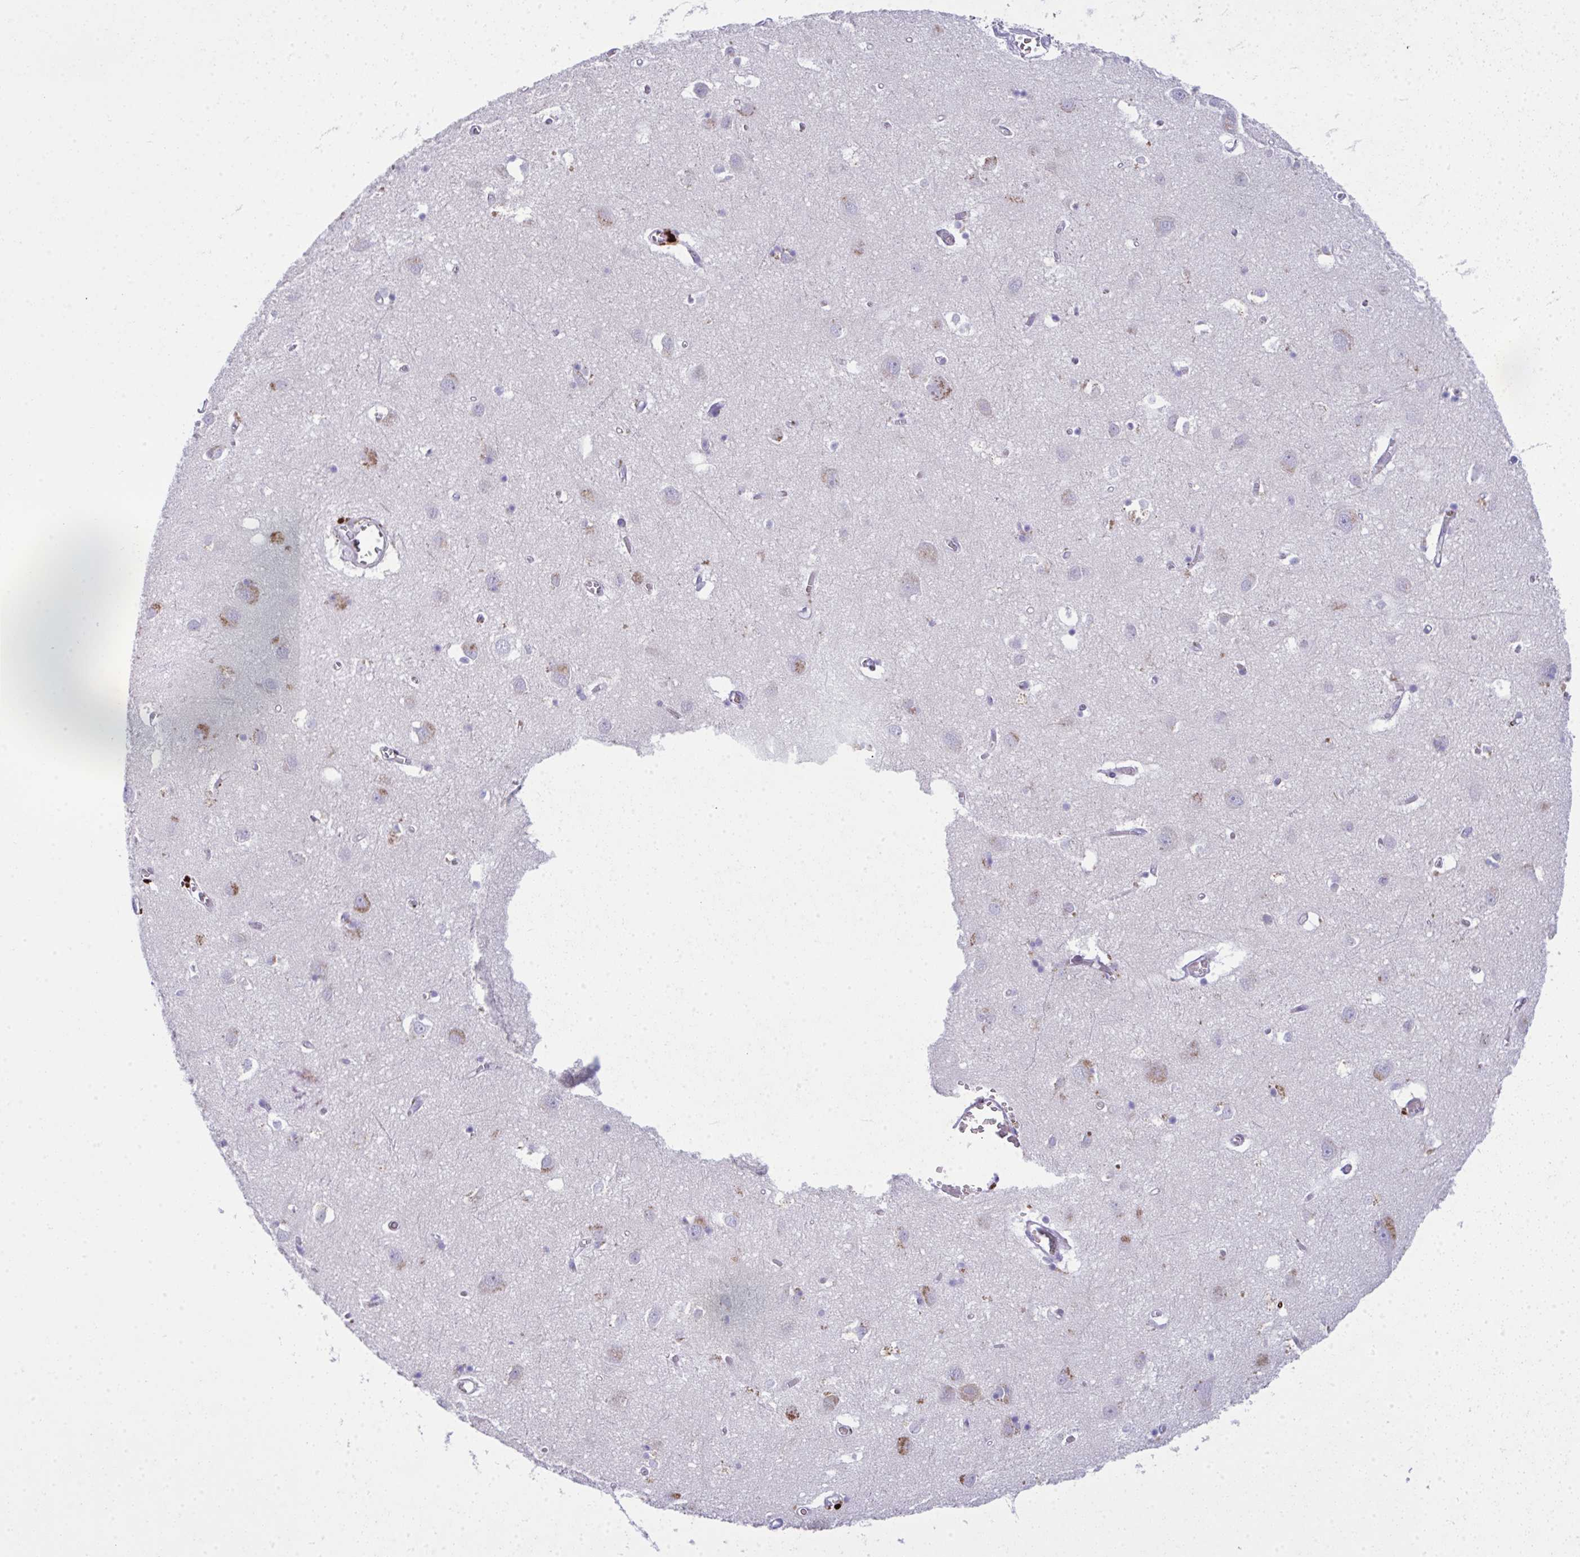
{"staining": {"intensity": "negative", "quantity": "none", "location": "none"}, "tissue": "cerebral cortex", "cell_type": "Endothelial cells", "image_type": "normal", "snomed": [{"axis": "morphology", "description": "Normal tissue, NOS"}, {"axis": "topography", "description": "Cerebral cortex"}], "caption": "The histopathology image demonstrates no significant staining in endothelial cells of cerebral cortex.", "gene": "SPTB", "patient": {"sex": "male", "age": 70}}